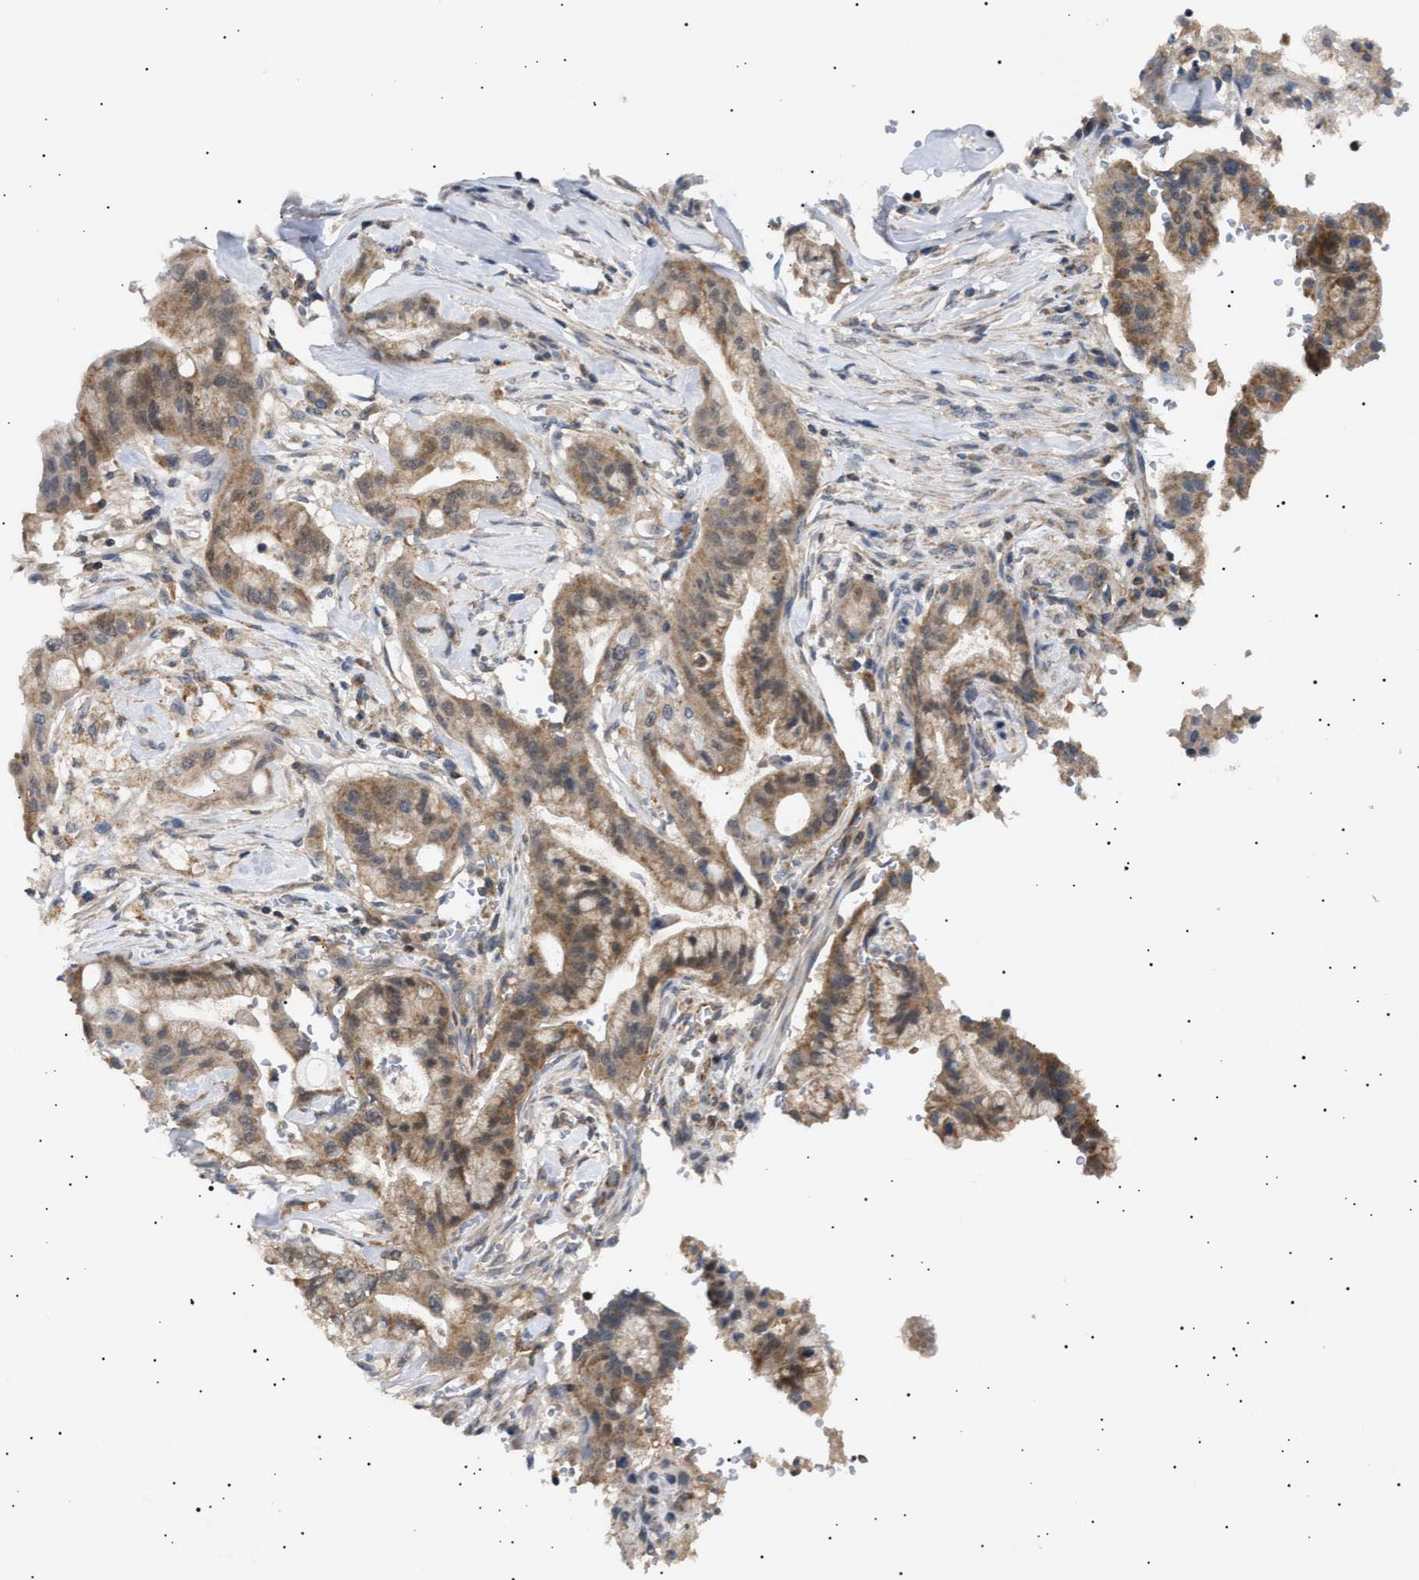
{"staining": {"intensity": "moderate", "quantity": "25%-75%", "location": "cytoplasmic/membranous"}, "tissue": "pancreatic cancer", "cell_type": "Tumor cells", "image_type": "cancer", "snomed": [{"axis": "morphology", "description": "Adenocarcinoma, NOS"}, {"axis": "topography", "description": "Pancreas"}], "caption": "Protein expression analysis of pancreatic cancer exhibits moderate cytoplasmic/membranous positivity in about 25%-75% of tumor cells.", "gene": "SIRT5", "patient": {"sex": "female", "age": 73}}